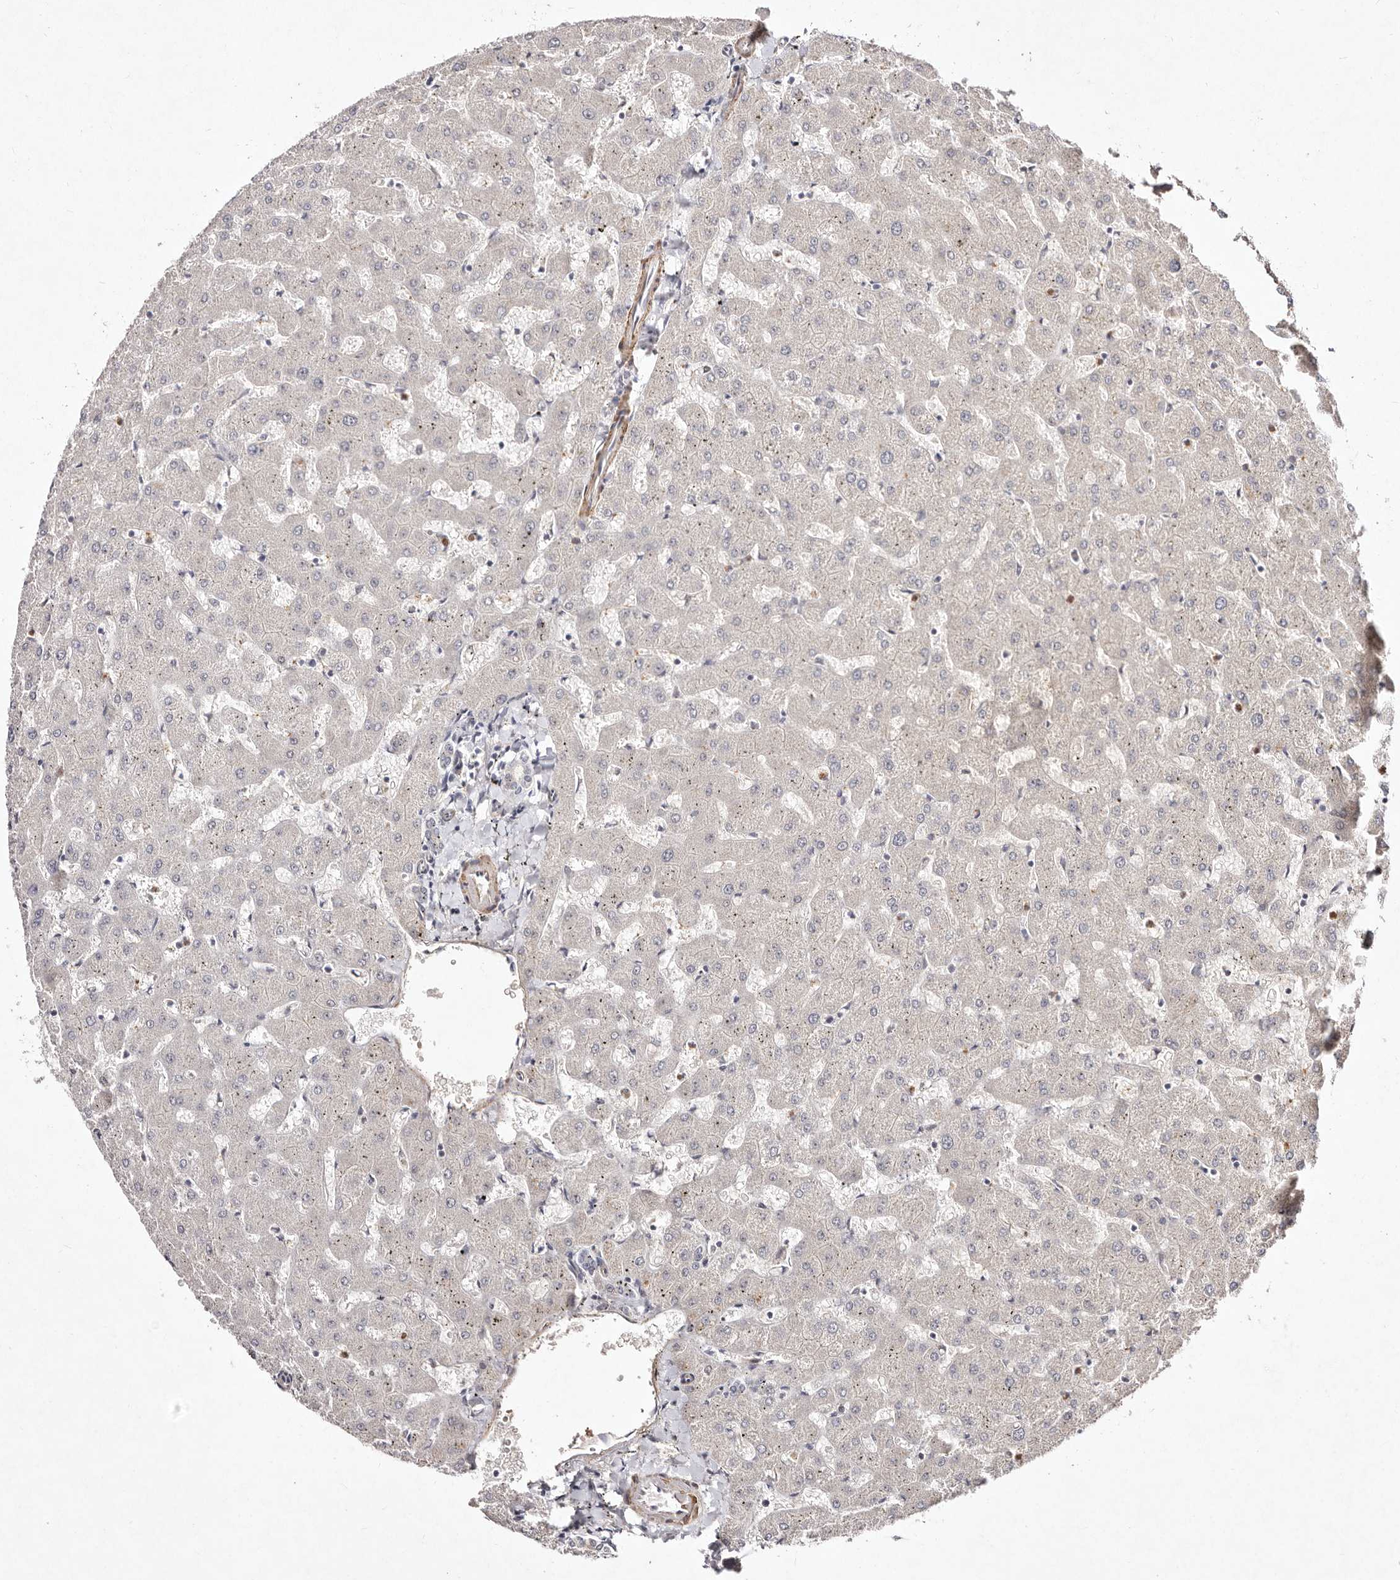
{"staining": {"intensity": "negative", "quantity": "none", "location": "none"}, "tissue": "liver", "cell_type": "Cholangiocytes", "image_type": "normal", "snomed": [{"axis": "morphology", "description": "Normal tissue, NOS"}, {"axis": "topography", "description": "Liver"}], "caption": "Immunohistochemical staining of benign human liver exhibits no significant staining in cholangiocytes. Brightfield microscopy of immunohistochemistry (IHC) stained with DAB (3,3'-diaminobenzidine) (brown) and hematoxylin (blue), captured at high magnification.", "gene": "MTMR11", "patient": {"sex": "female", "age": 63}}